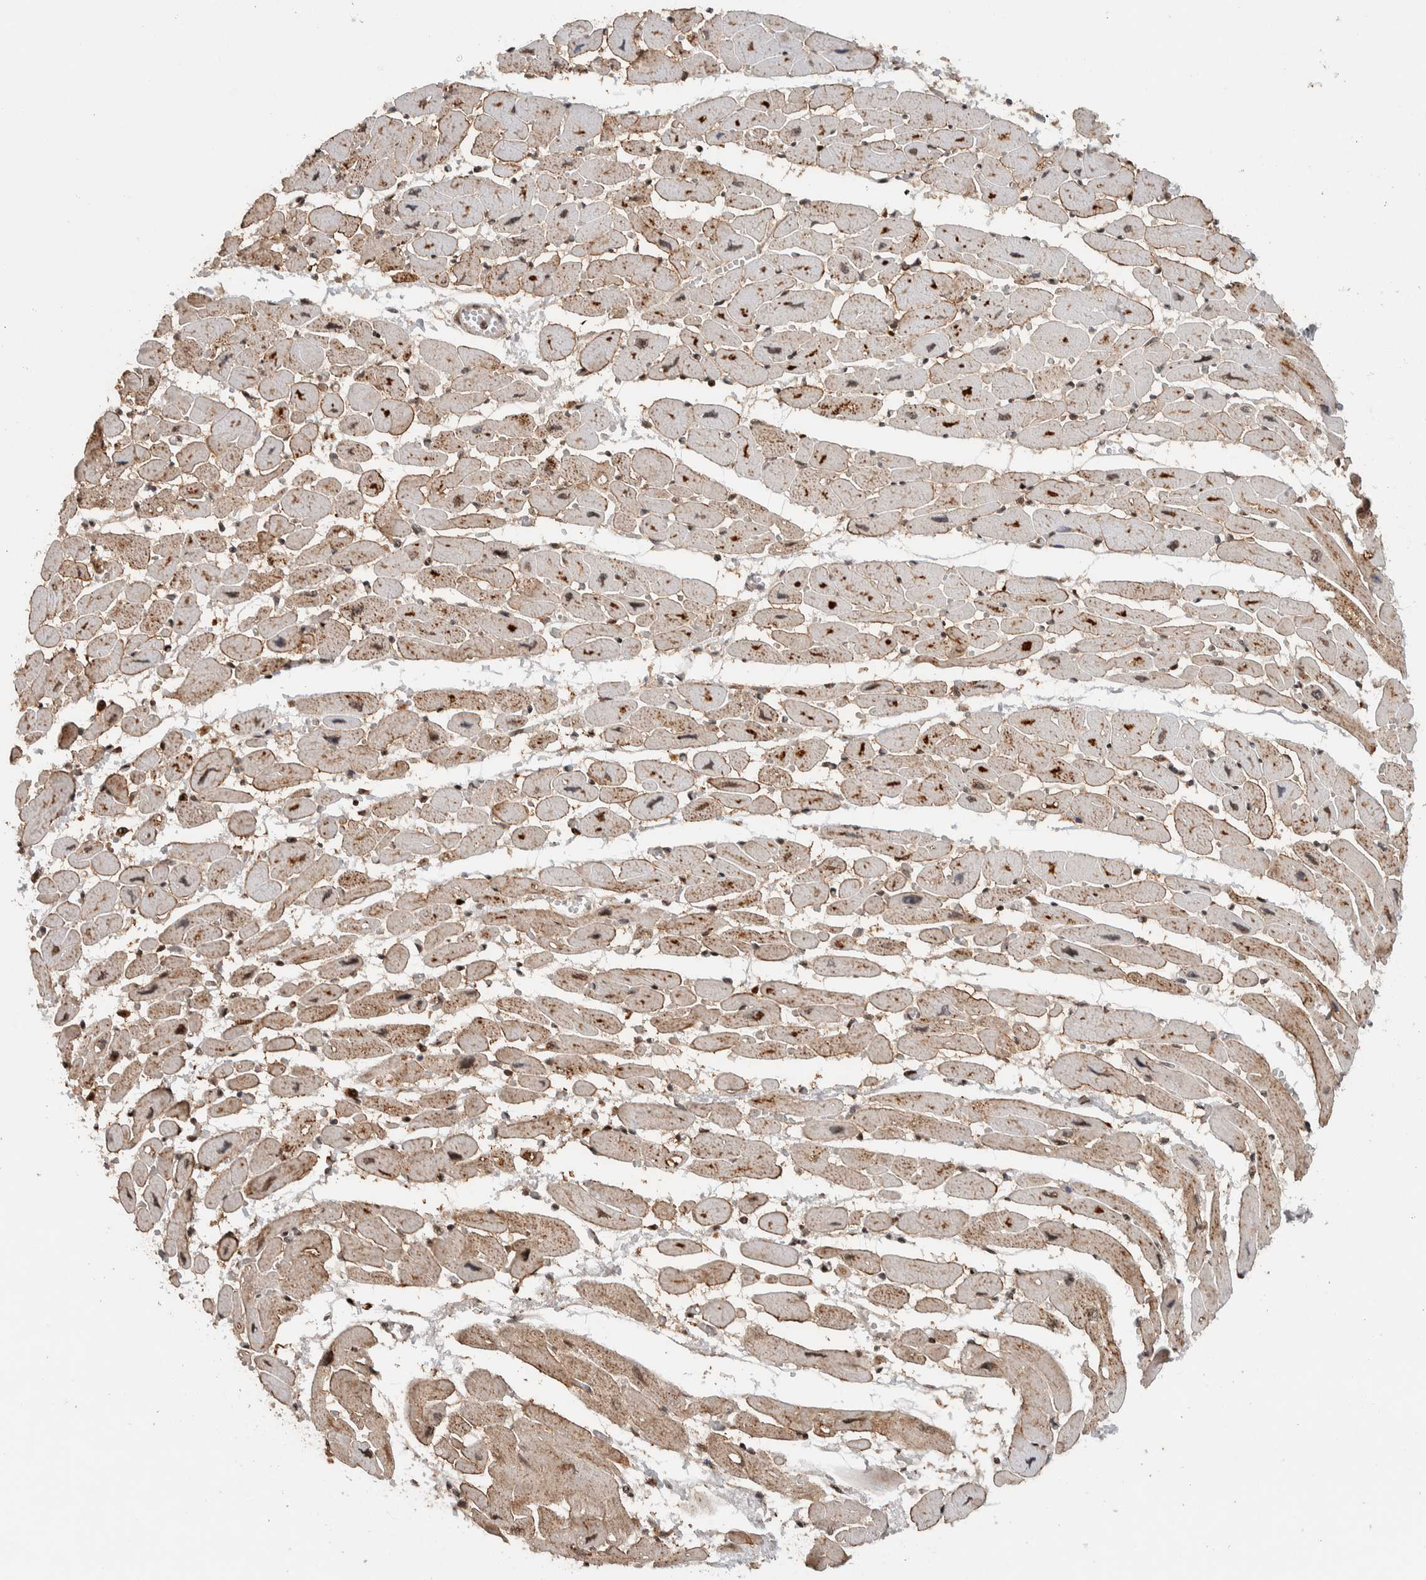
{"staining": {"intensity": "moderate", "quantity": "25%-75%", "location": "nuclear"}, "tissue": "heart muscle", "cell_type": "Cardiomyocytes", "image_type": "normal", "snomed": [{"axis": "morphology", "description": "Normal tissue, NOS"}, {"axis": "topography", "description": "Heart"}], "caption": "DAB (3,3'-diaminobenzidine) immunohistochemical staining of benign human heart muscle reveals moderate nuclear protein expression in about 25%-75% of cardiomyocytes. (DAB (3,3'-diaminobenzidine) = brown stain, brightfield microscopy at high magnification).", "gene": "ZNF521", "patient": {"sex": "female", "age": 54}}